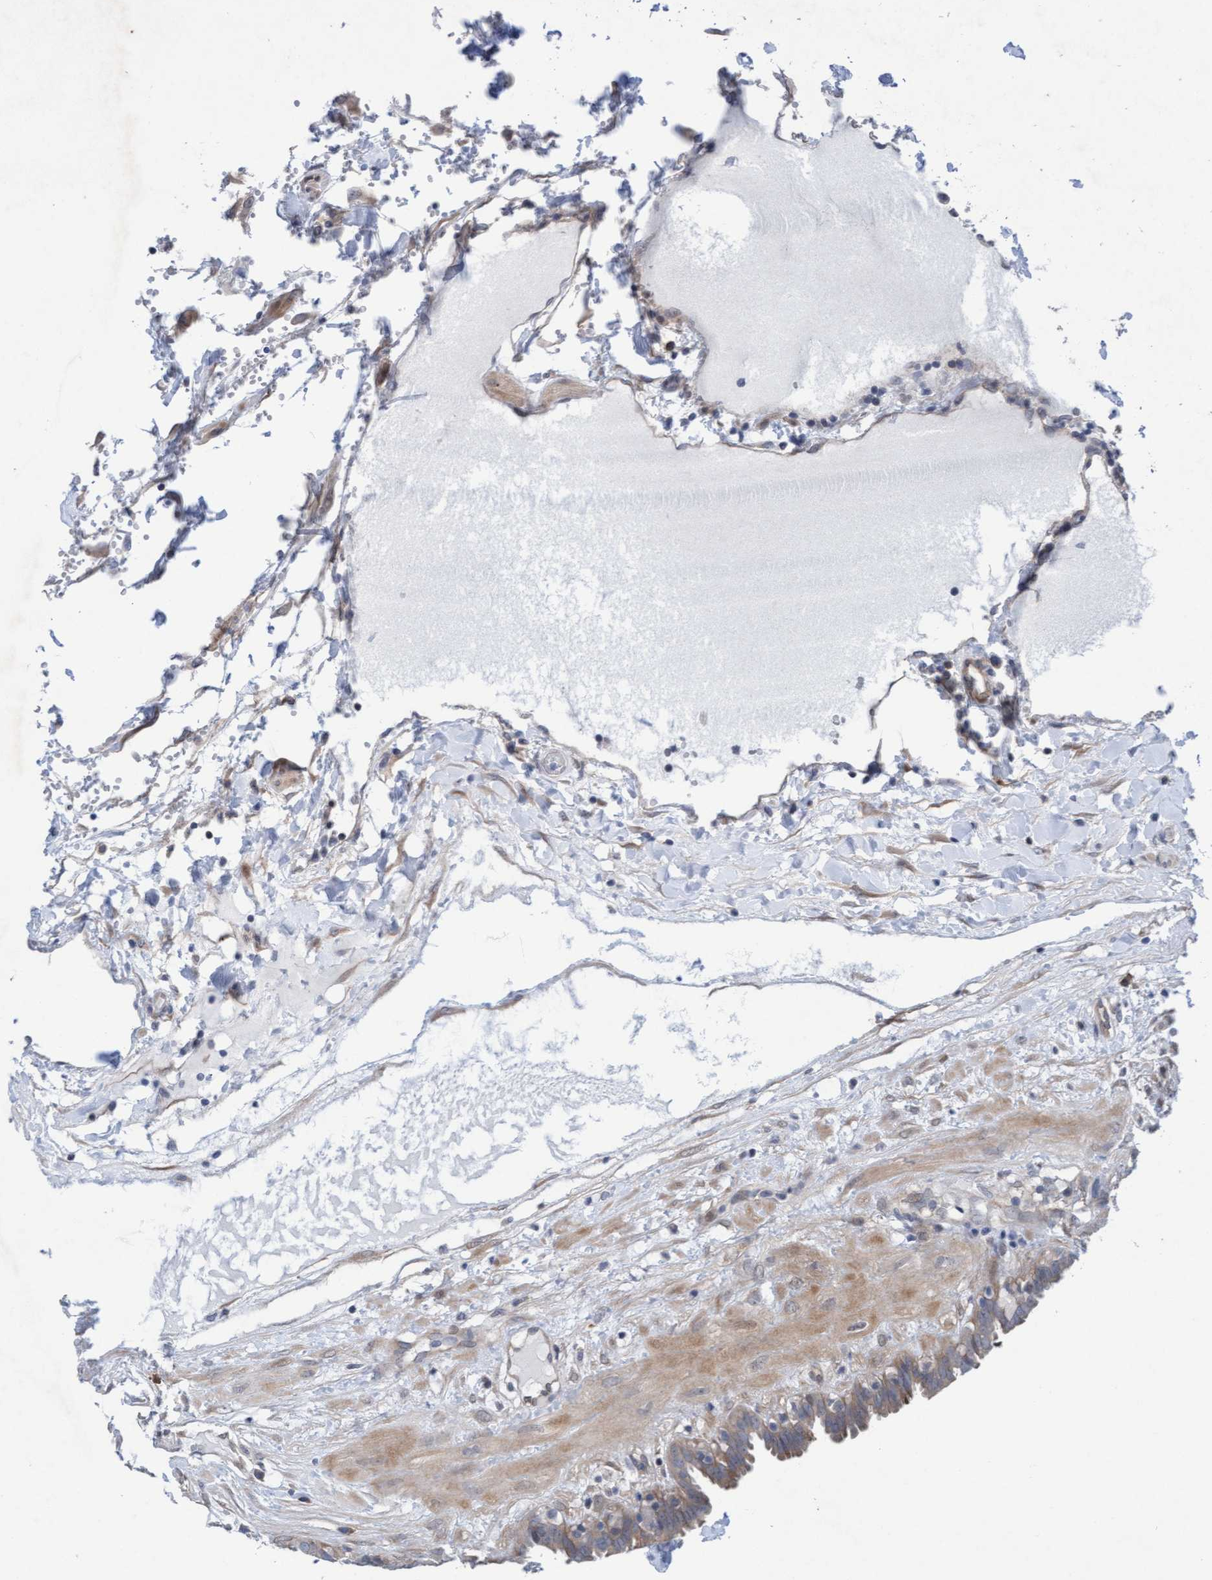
{"staining": {"intensity": "weak", "quantity": ">75%", "location": "cytoplasmic/membranous"}, "tissue": "fallopian tube", "cell_type": "Glandular cells", "image_type": "normal", "snomed": [{"axis": "morphology", "description": "Normal tissue, NOS"}, {"axis": "topography", "description": "Fallopian tube"}, {"axis": "topography", "description": "Placenta"}], "caption": "Fallopian tube stained for a protein (brown) displays weak cytoplasmic/membranous positive positivity in approximately >75% of glandular cells.", "gene": "PLCD1", "patient": {"sex": "female", "age": 32}}